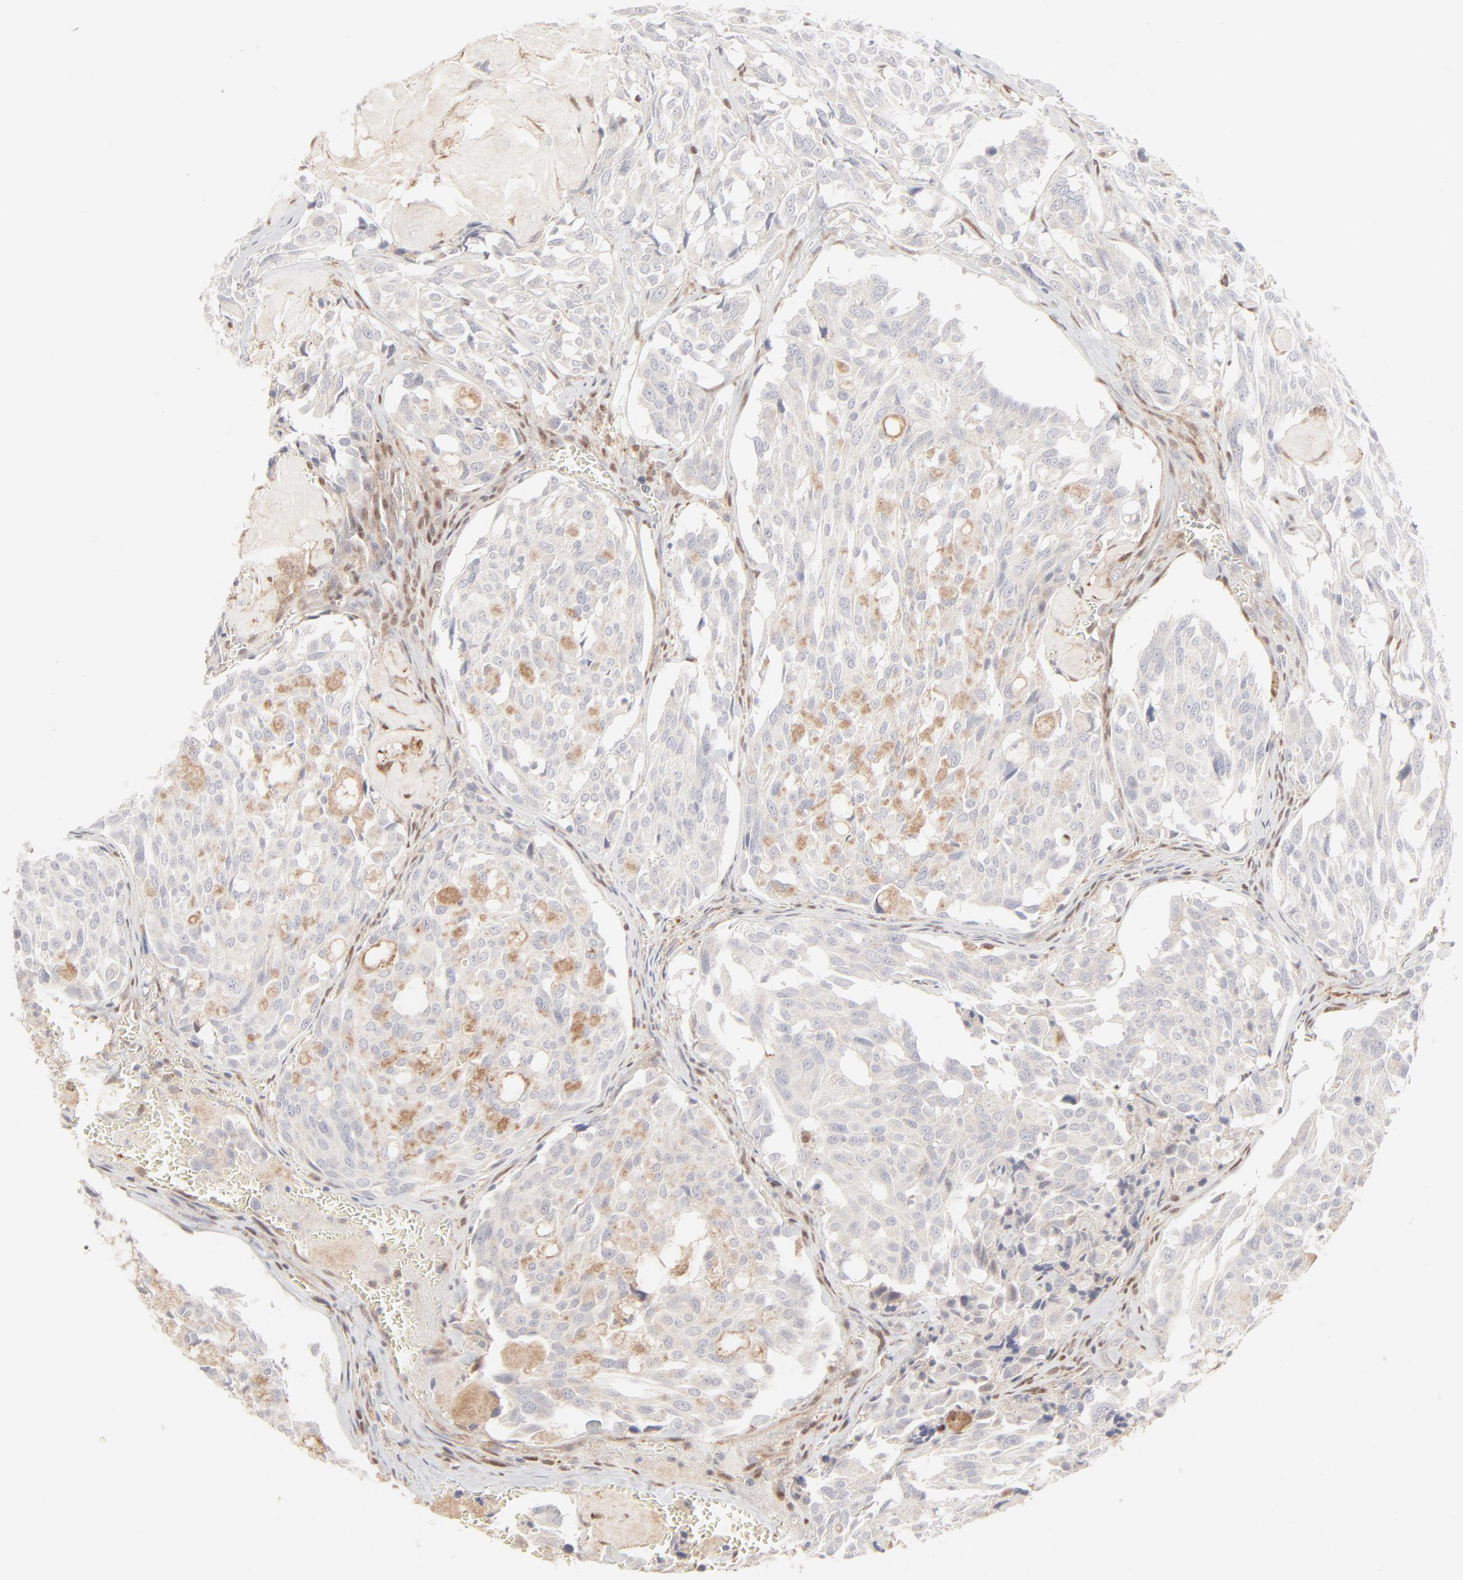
{"staining": {"intensity": "negative", "quantity": "none", "location": "none"}, "tissue": "thyroid cancer", "cell_type": "Tumor cells", "image_type": "cancer", "snomed": [{"axis": "morphology", "description": "Carcinoma, NOS"}, {"axis": "morphology", "description": "Carcinoid, malignant, NOS"}, {"axis": "topography", "description": "Thyroid gland"}], "caption": "Immunohistochemistry (IHC) of carcinoma (thyroid) shows no expression in tumor cells. Nuclei are stained in blue.", "gene": "LGALS2", "patient": {"sex": "male", "age": 33}}